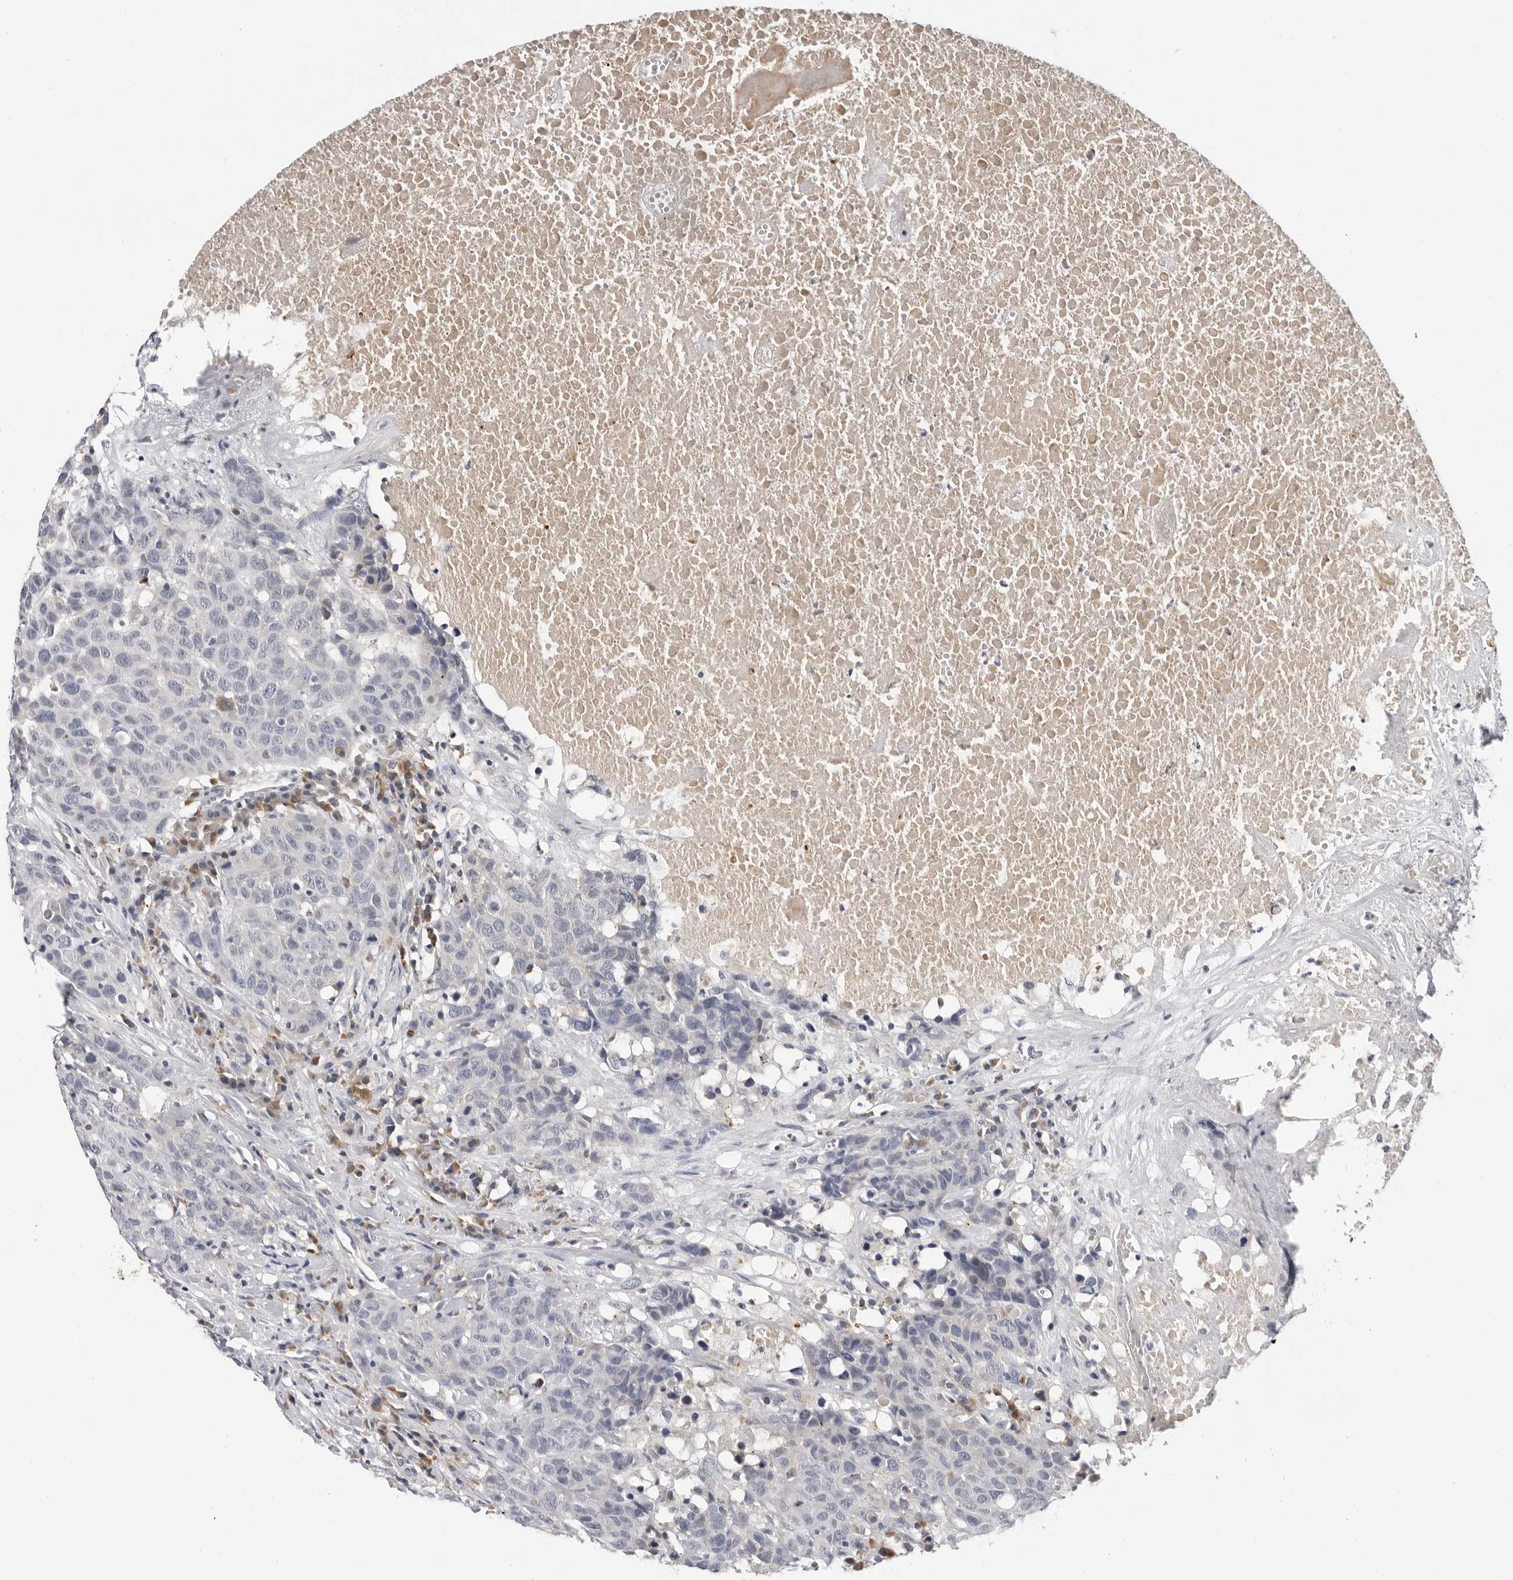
{"staining": {"intensity": "negative", "quantity": "none", "location": "none"}, "tissue": "head and neck cancer", "cell_type": "Tumor cells", "image_type": "cancer", "snomed": [{"axis": "morphology", "description": "Squamous cell carcinoma, NOS"}, {"axis": "topography", "description": "Head-Neck"}], "caption": "IHC photomicrograph of human head and neck squamous cell carcinoma stained for a protein (brown), which shows no expression in tumor cells.", "gene": "ZNF502", "patient": {"sex": "male", "age": 66}}